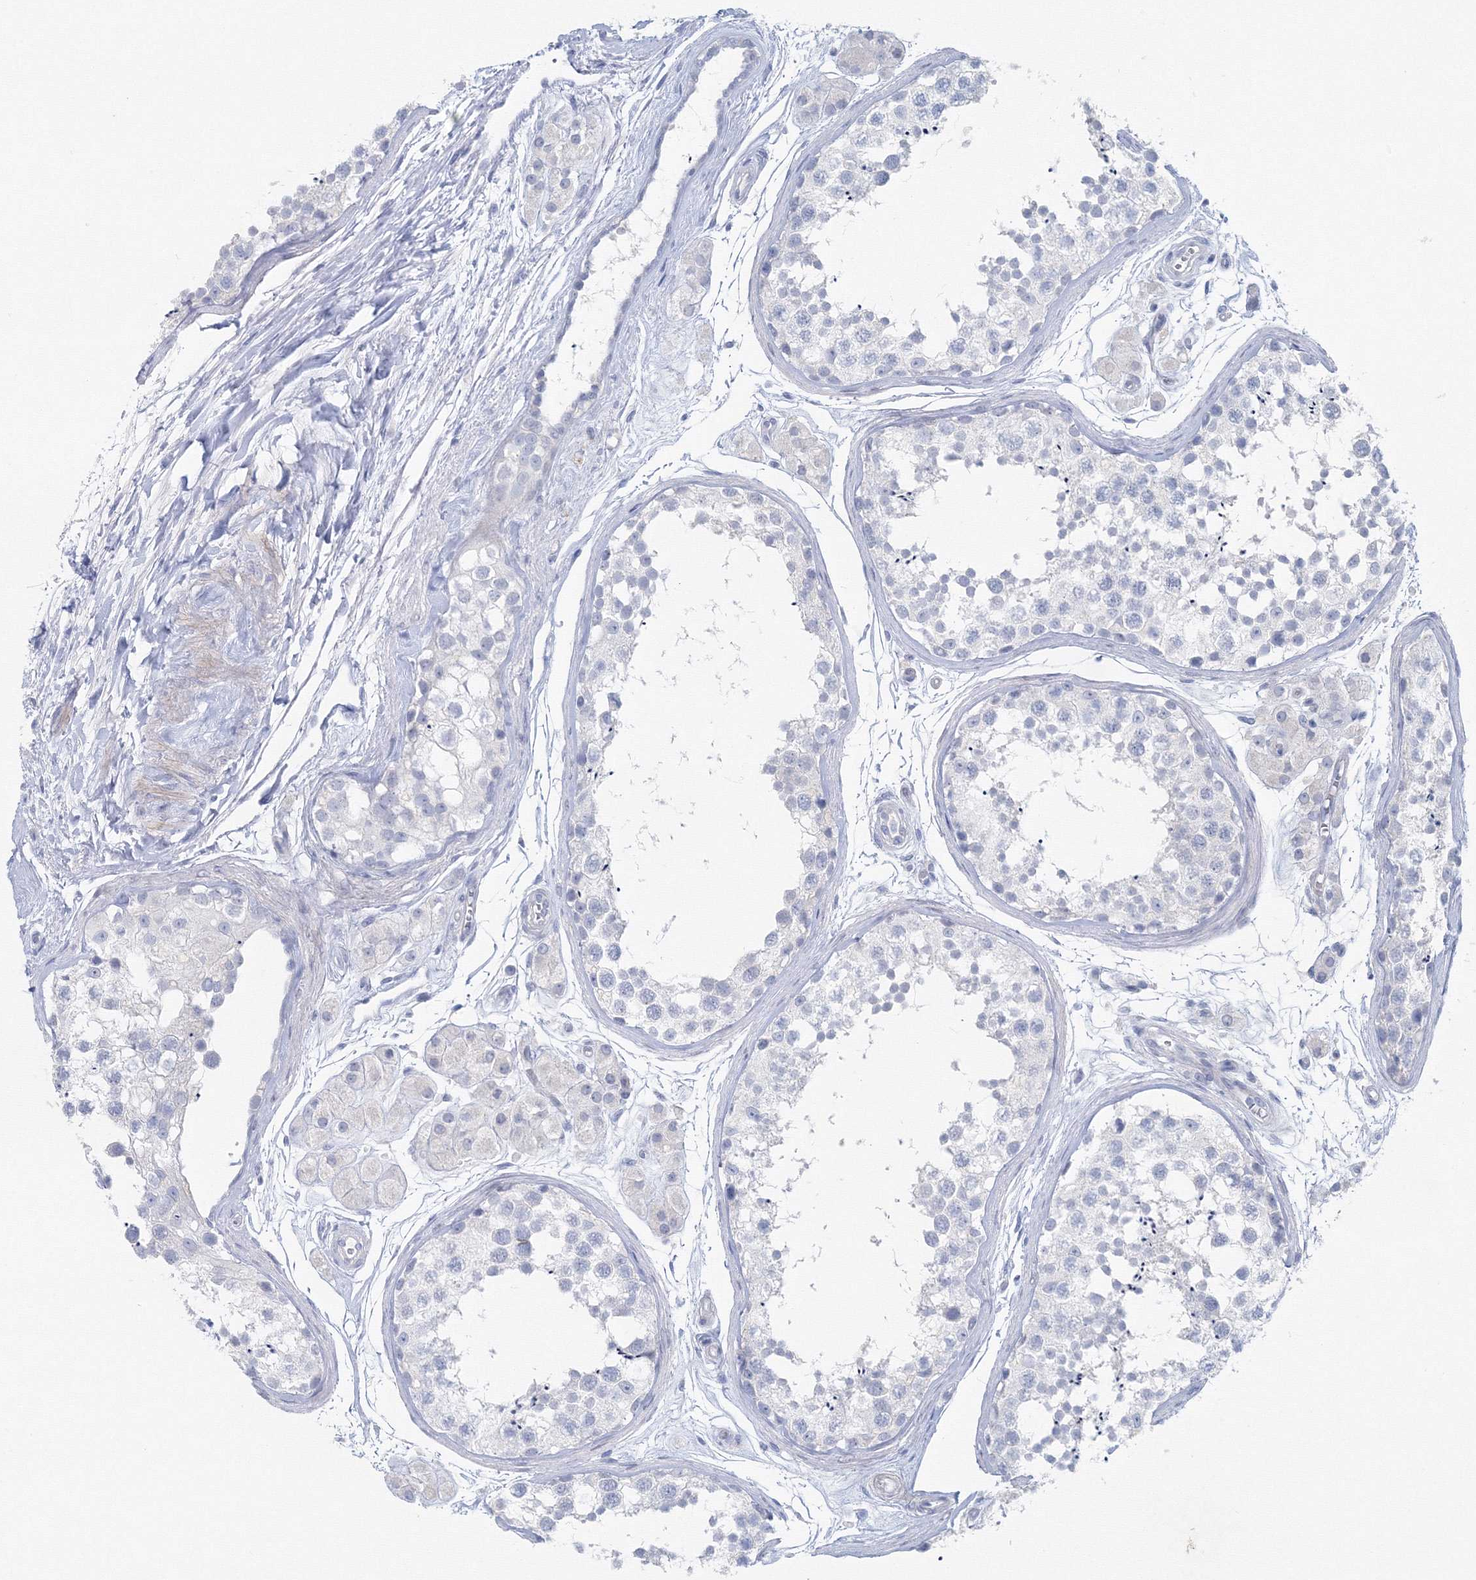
{"staining": {"intensity": "negative", "quantity": "none", "location": "none"}, "tissue": "testis", "cell_type": "Cells in seminiferous ducts", "image_type": "normal", "snomed": [{"axis": "morphology", "description": "Normal tissue, NOS"}, {"axis": "topography", "description": "Testis"}], "caption": "This is a histopathology image of IHC staining of benign testis, which shows no staining in cells in seminiferous ducts.", "gene": "GCKR", "patient": {"sex": "male", "age": 56}}